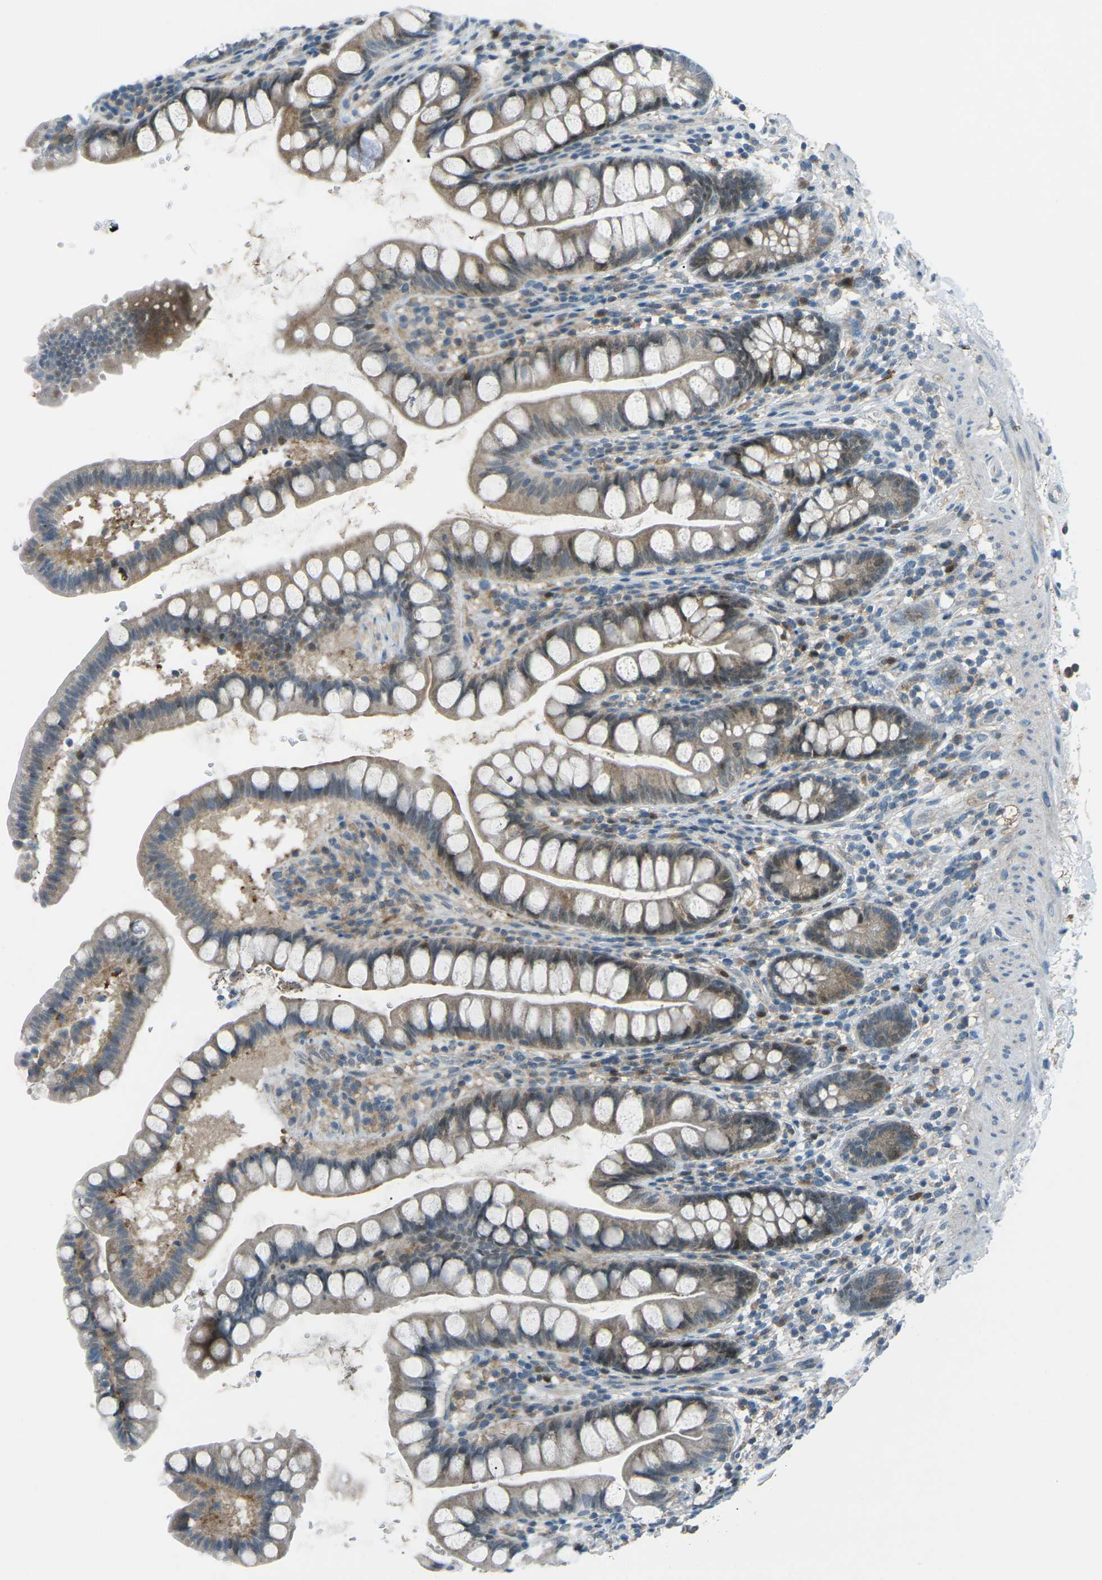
{"staining": {"intensity": "weak", "quantity": "25%-75%", "location": "cytoplasmic/membranous"}, "tissue": "small intestine", "cell_type": "Glandular cells", "image_type": "normal", "snomed": [{"axis": "morphology", "description": "Normal tissue, NOS"}, {"axis": "topography", "description": "Small intestine"}], "caption": "Glandular cells display low levels of weak cytoplasmic/membranous expression in about 25%-75% of cells in unremarkable human small intestine. (IHC, brightfield microscopy, high magnification).", "gene": "PRKCA", "patient": {"sex": "female", "age": 84}}